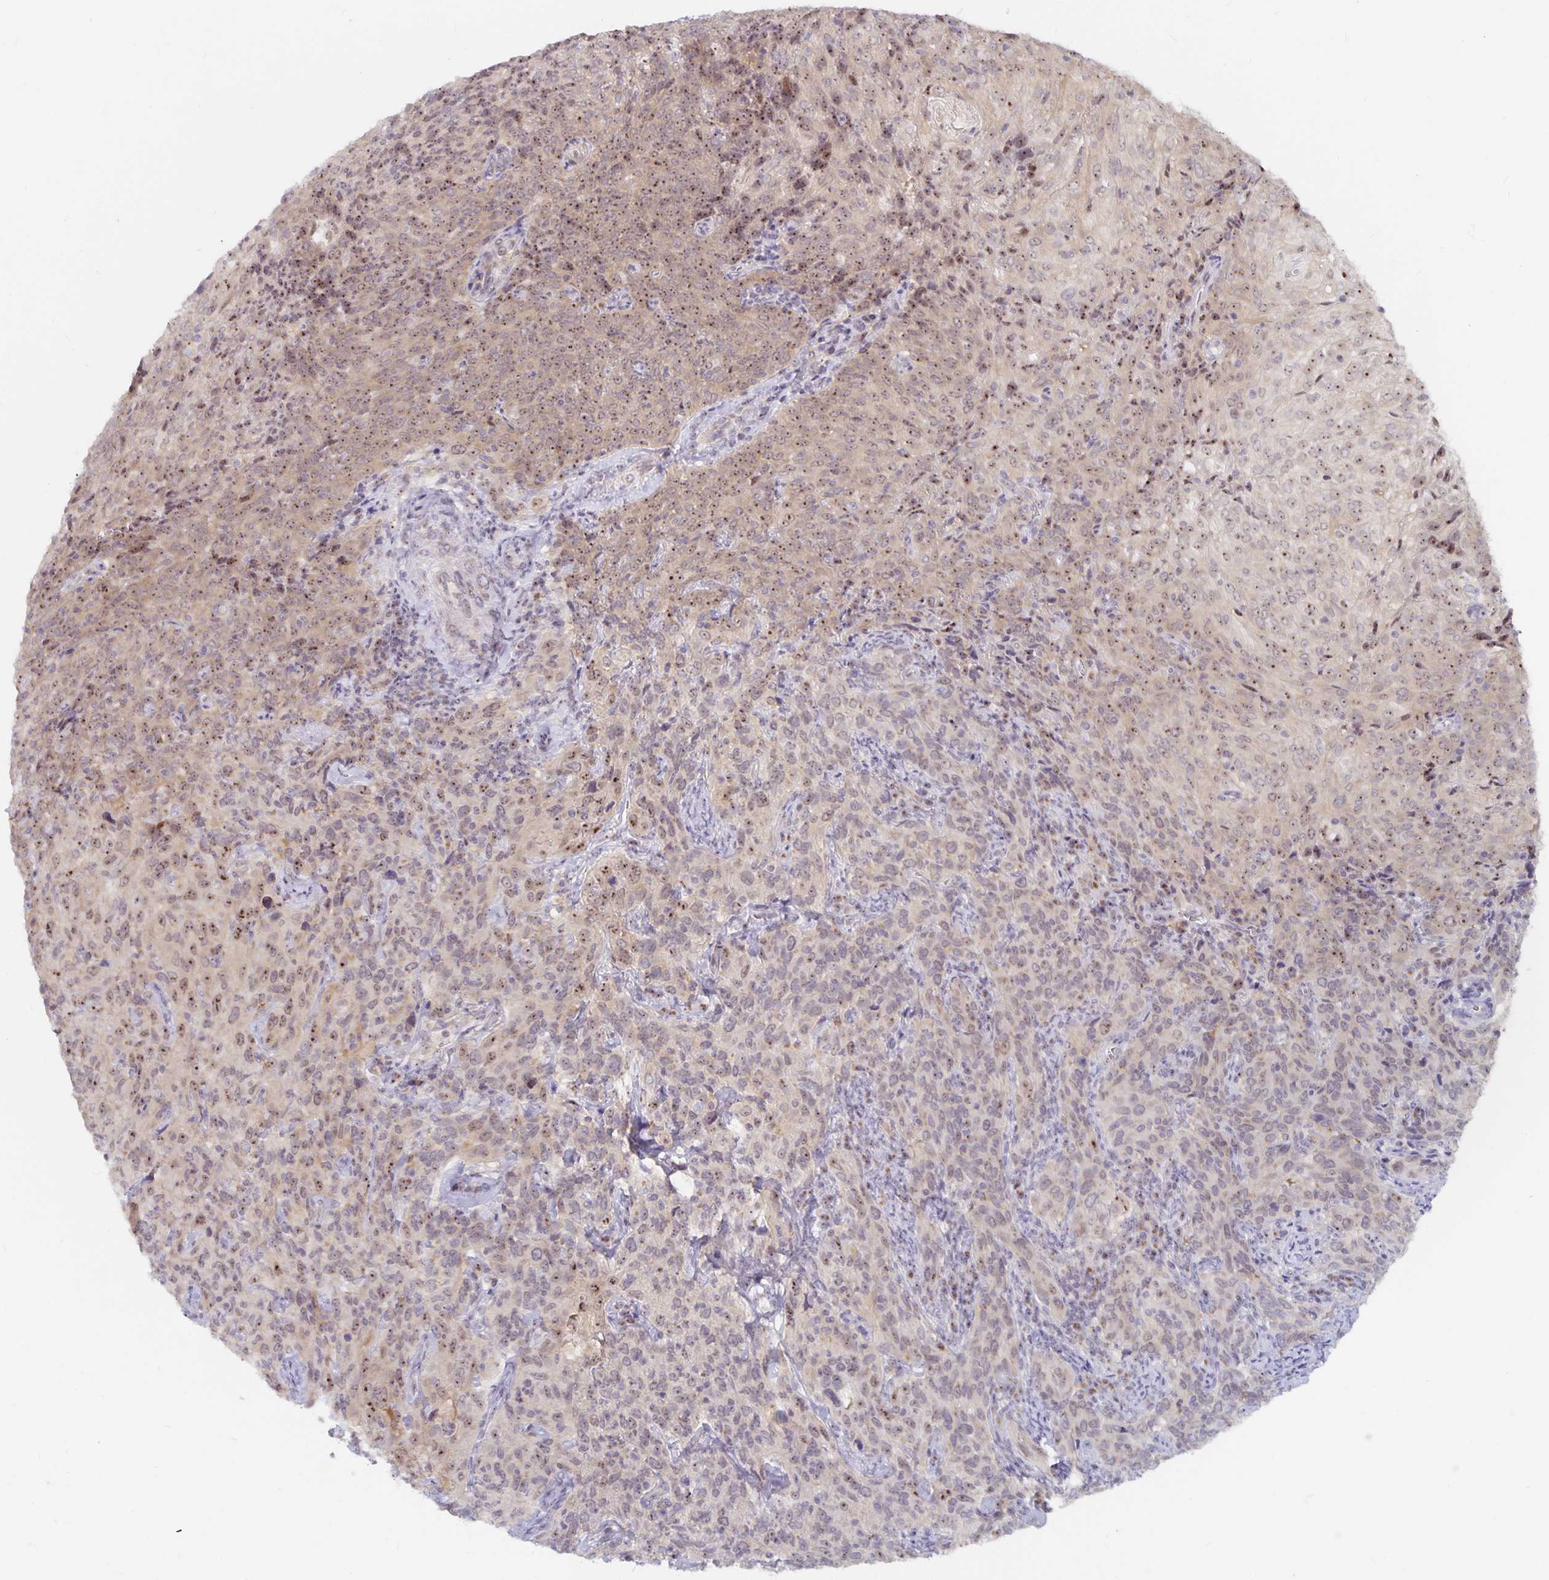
{"staining": {"intensity": "moderate", "quantity": ">75%", "location": "cytoplasmic/membranous,nuclear"}, "tissue": "cervical cancer", "cell_type": "Tumor cells", "image_type": "cancer", "snomed": [{"axis": "morphology", "description": "Squamous cell carcinoma, NOS"}, {"axis": "topography", "description": "Cervix"}], "caption": "Human cervical cancer (squamous cell carcinoma) stained for a protein (brown) displays moderate cytoplasmic/membranous and nuclear positive staining in about >75% of tumor cells.", "gene": "NUP85", "patient": {"sex": "female", "age": 51}}